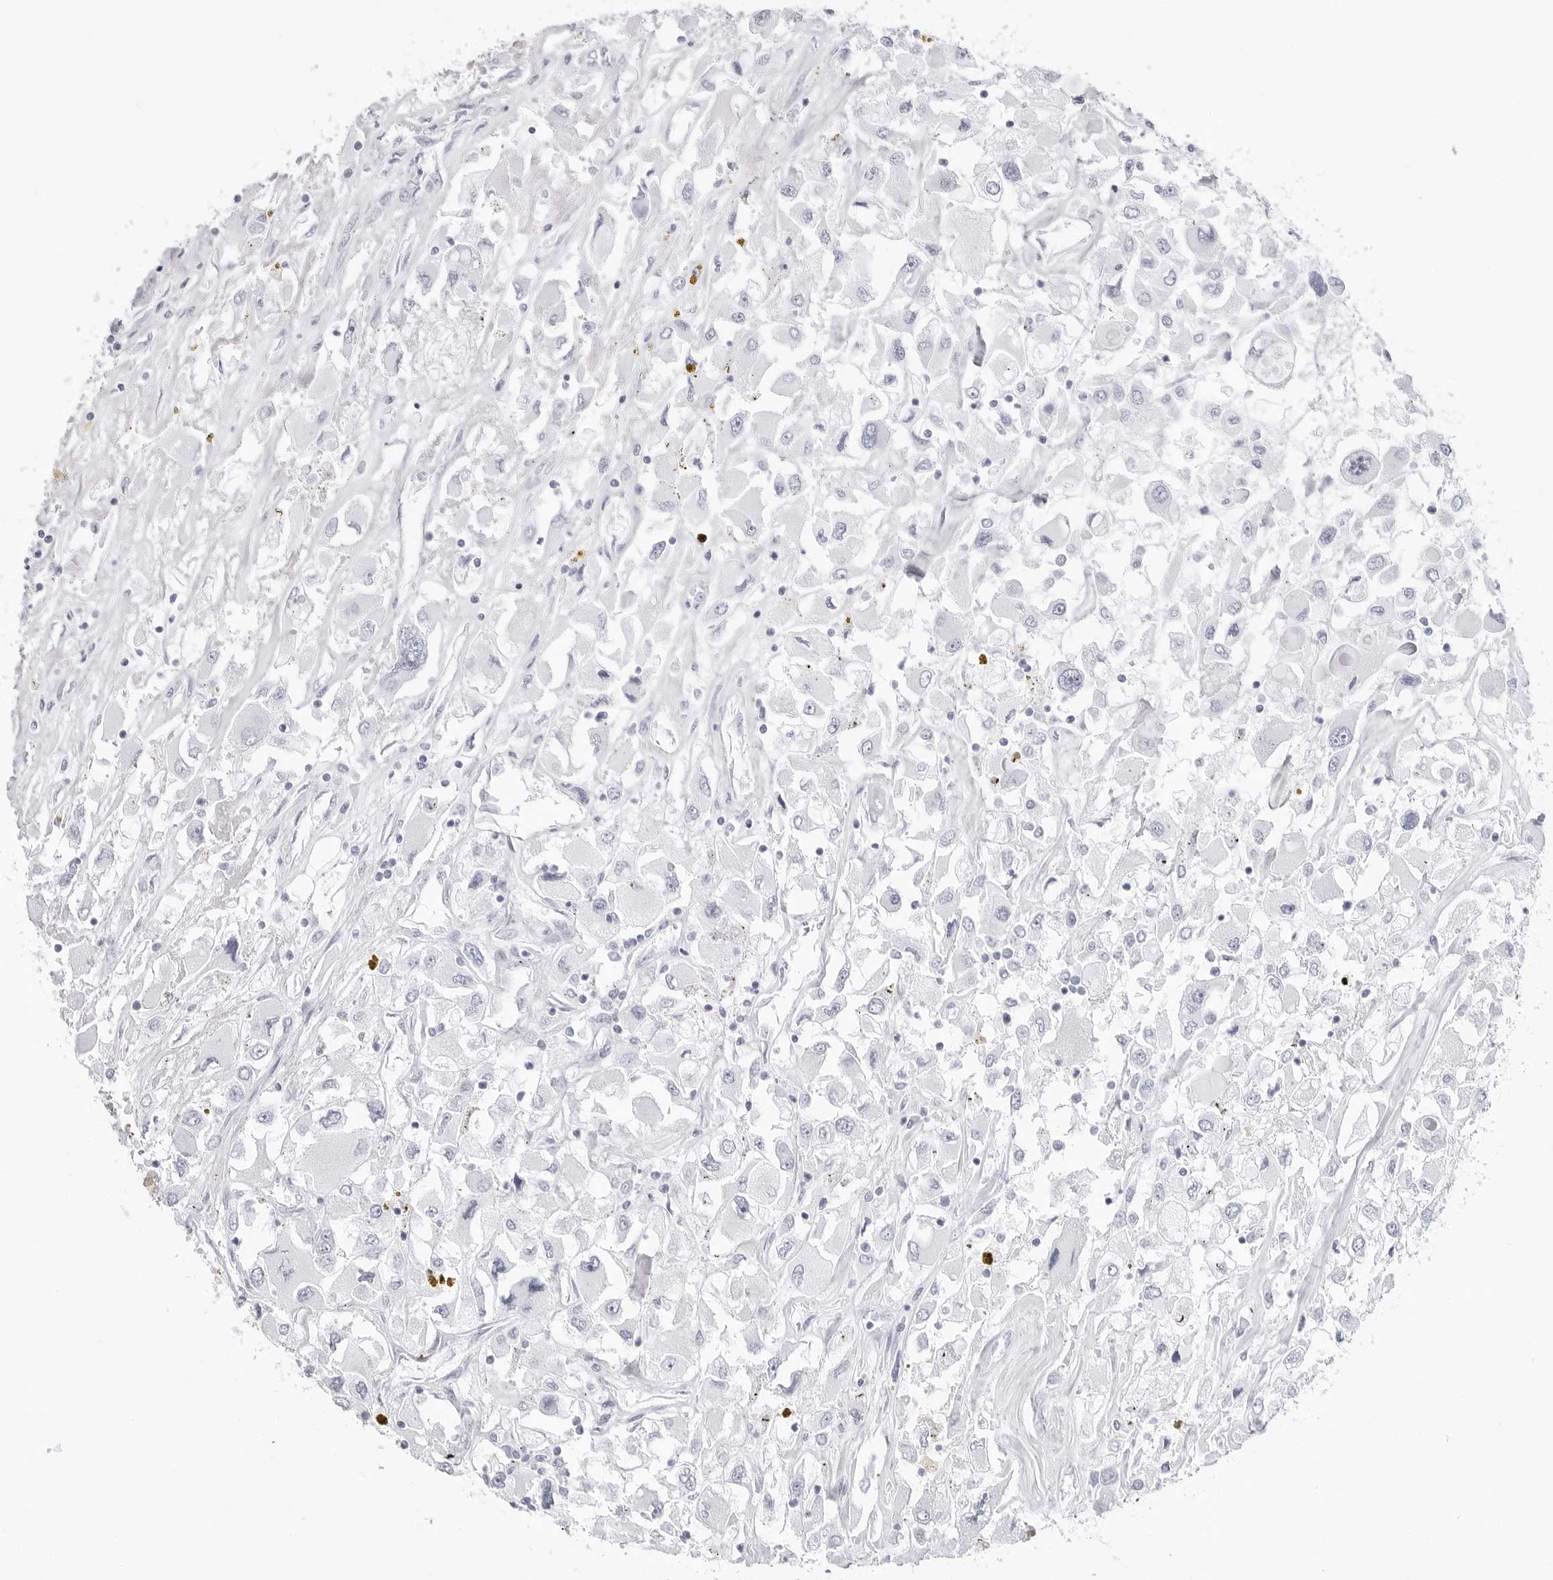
{"staining": {"intensity": "negative", "quantity": "none", "location": "none"}, "tissue": "renal cancer", "cell_type": "Tumor cells", "image_type": "cancer", "snomed": [{"axis": "morphology", "description": "Adenocarcinoma, NOS"}, {"axis": "topography", "description": "Kidney"}], "caption": "DAB (3,3'-diaminobenzidine) immunohistochemical staining of adenocarcinoma (renal) demonstrates no significant positivity in tumor cells.", "gene": "CST2", "patient": {"sex": "female", "age": 52}}